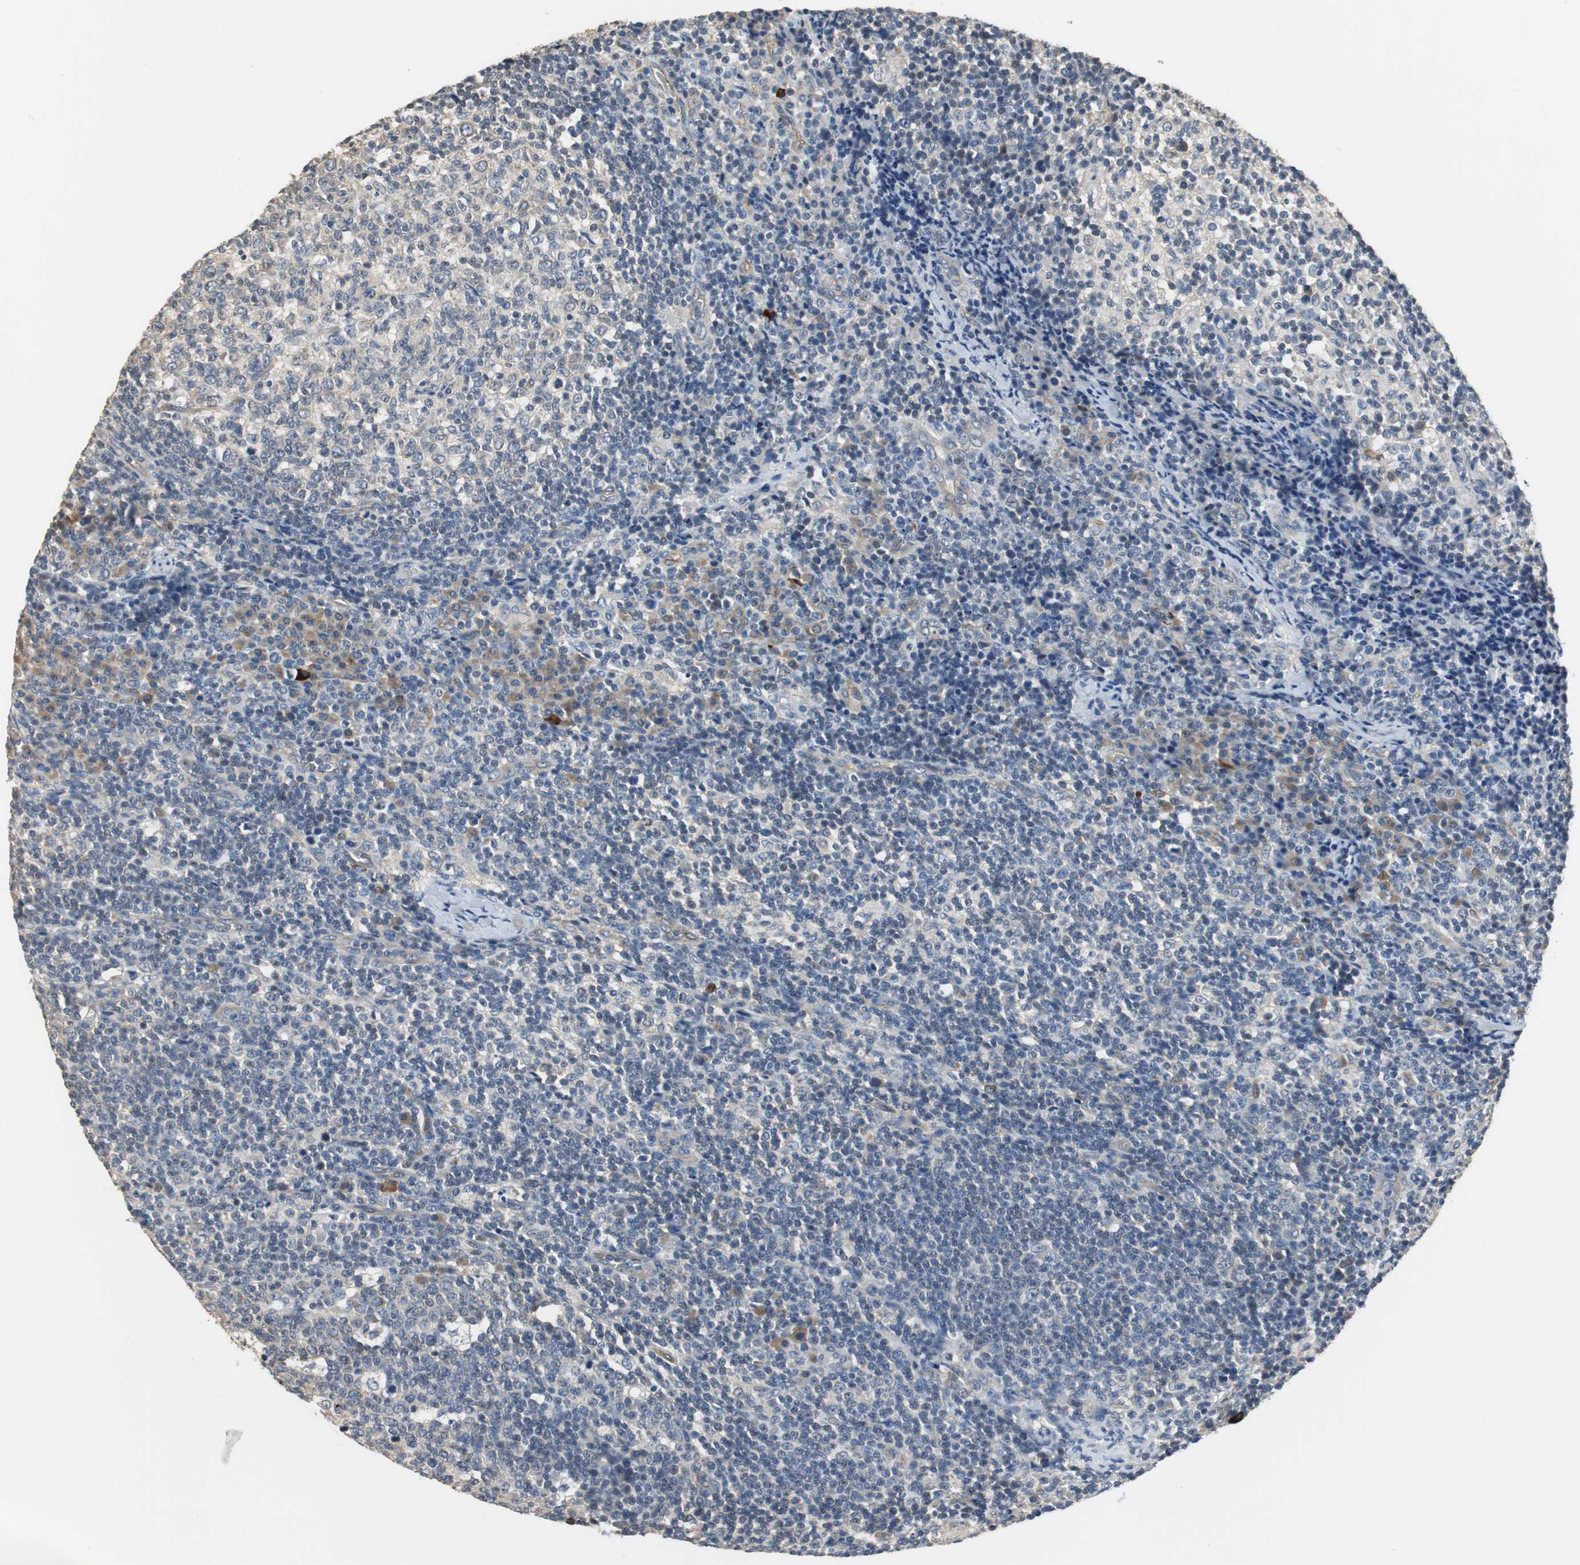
{"staining": {"intensity": "strong", "quantity": "<25%", "location": "cytoplasmic/membranous"}, "tissue": "lymph node", "cell_type": "Germinal center cells", "image_type": "normal", "snomed": [{"axis": "morphology", "description": "Normal tissue, NOS"}, {"axis": "morphology", "description": "Inflammation, NOS"}, {"axis": "topography", "description": "Lymph node"}], "caption": "Lymph node stained with DAB (3,3'-diaminobenzidine) immunohistochemistry (IHC) demonstrates medium levels of strong cytoplasmic/membranous expression in approximately <25% of germinal center cells. (DAB (3,3'-diaminobenzidine) = brown stain, brightfield microscopy at high magnification).", "gene": "MTIF2", "patient": {"sex": "male", "age": 55}}